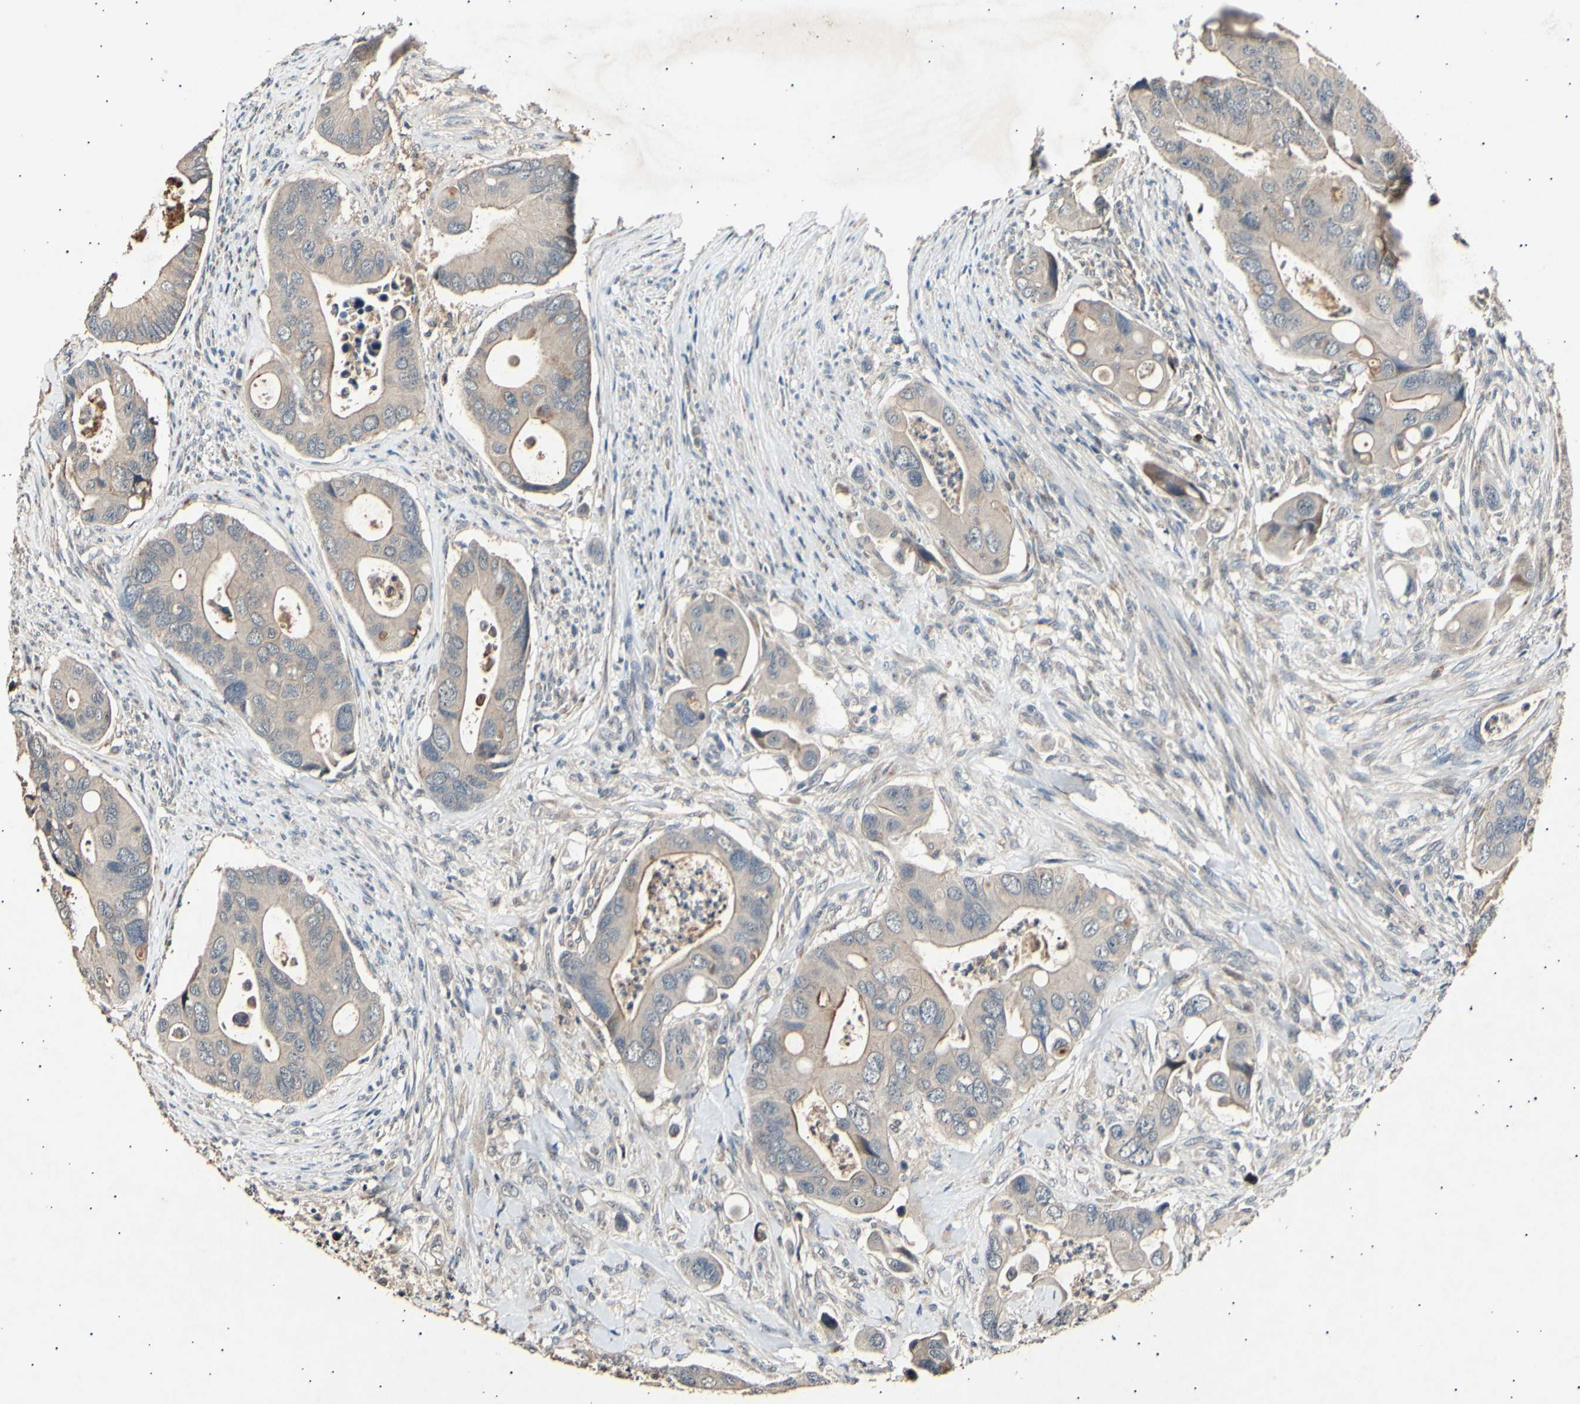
{"staining": {"intensity": "weak", "quantity": ">75%", "location": "cytoplasmic/membranous"}, "tissue": "colorectal cancer", "cell_type": "Tumor cells", "image_type": "cancer", "snomed": [{"axis": "morphology", "description": "Adenocarcinoma, NOS"}, {"axis": "topography", "description": "Rectum"}], "caption": "Immunohistochemical staining of human colorectal cancer (adenocarcinoma) shows weak cytoplasmic/membranous protein staining in about >75% of tumor cells.", "gene": "ADCY3", "patient": {"sex": "female", "age": 57}}